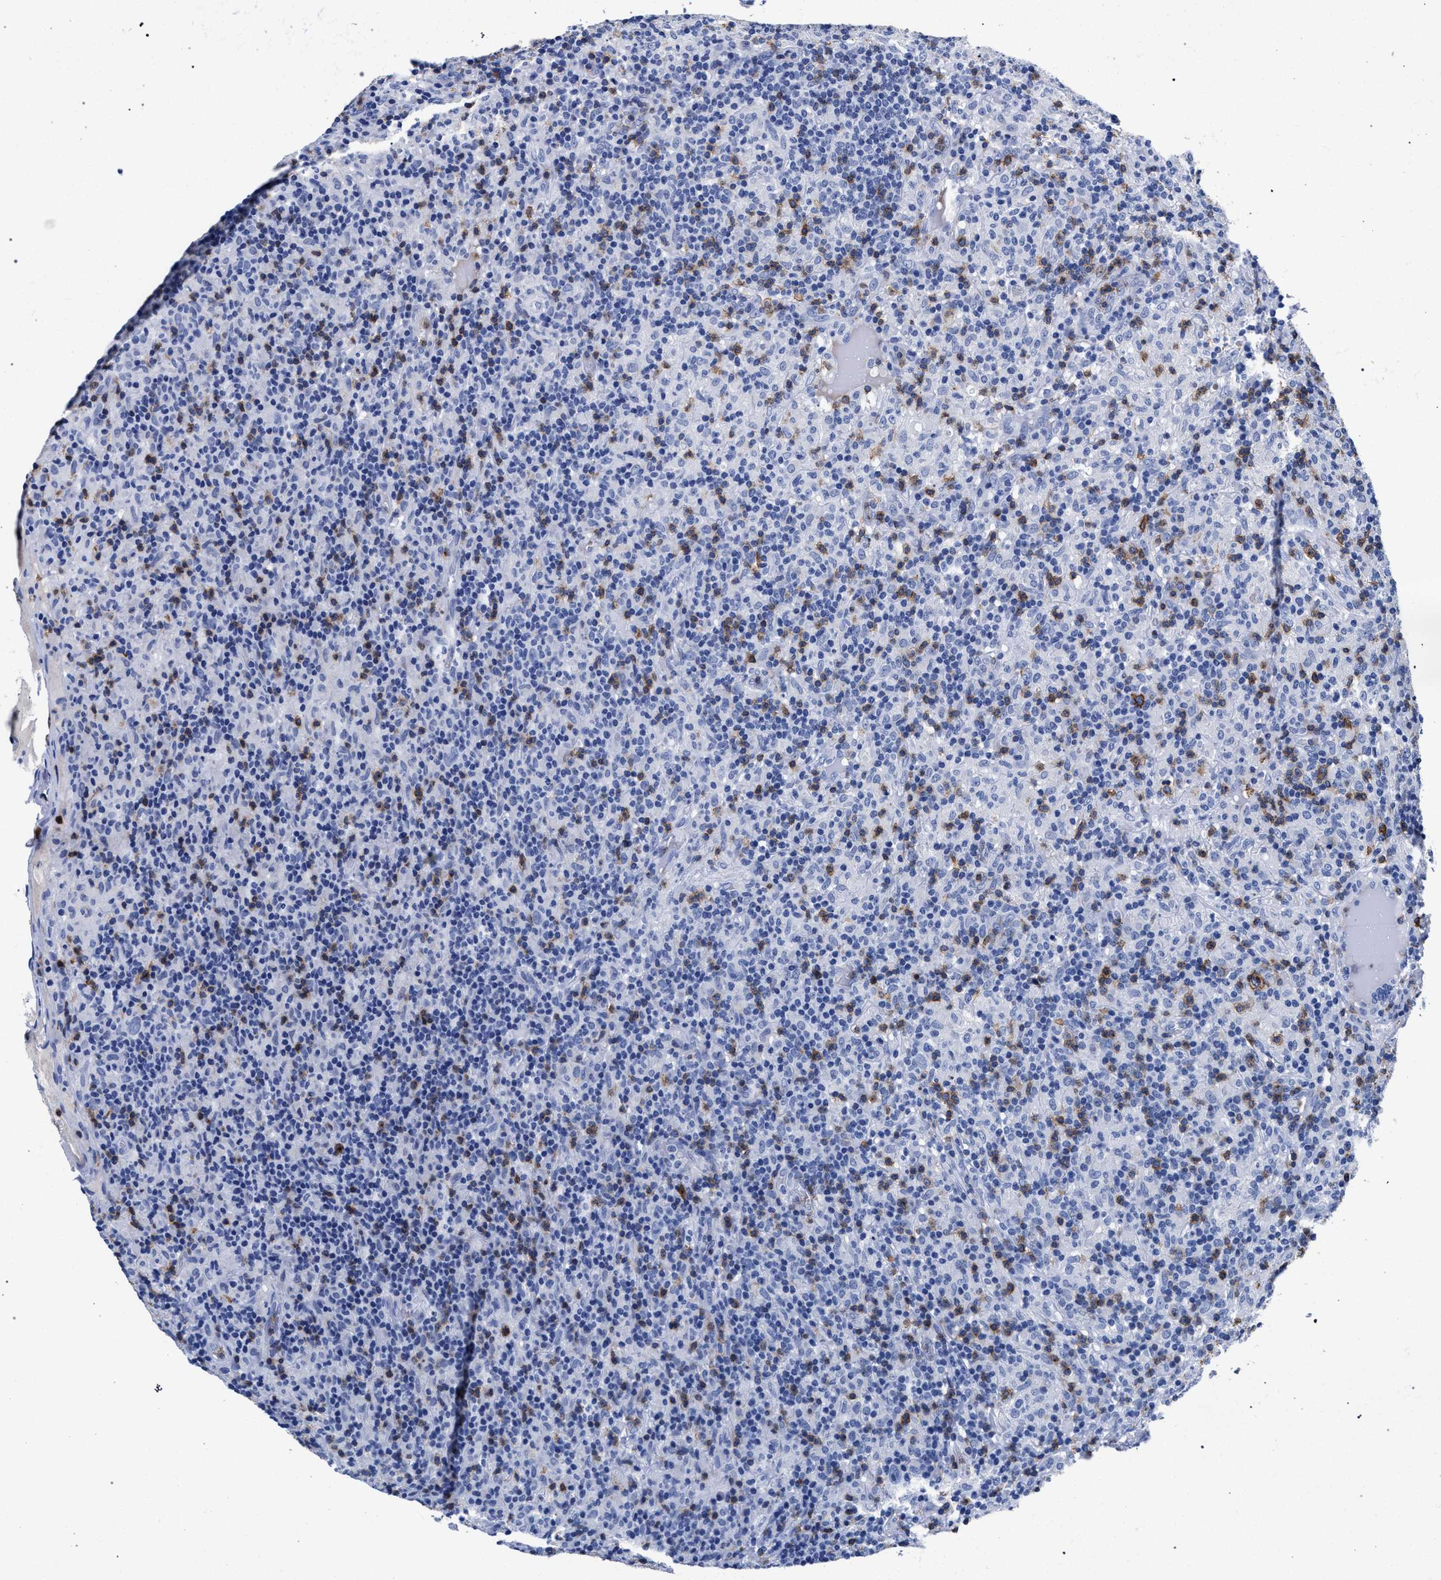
{"staining": {"intensity": "negative", "quantity": "none", "location": "none"}, "tissue": "lymphoma", "cell_type": "Tumor cells", "image_type": "cancer", "snomed": [{"axis": "morphology", "description": "Hodgkin's disease, NOS"}, {"axis": "topography", "description": "Lymph node"}], "caption": "Immunohistochemical staining of Hodgkin's disease reveals no significant staining in tumor cells. The staining was performed using DAB to visualize the protein expression in brown, while the nuclei were stained in blue with hematoxylin (Magnification: 20x).", "gene": "KLRK1", "patient": {"sex": "male", "age": 70}}